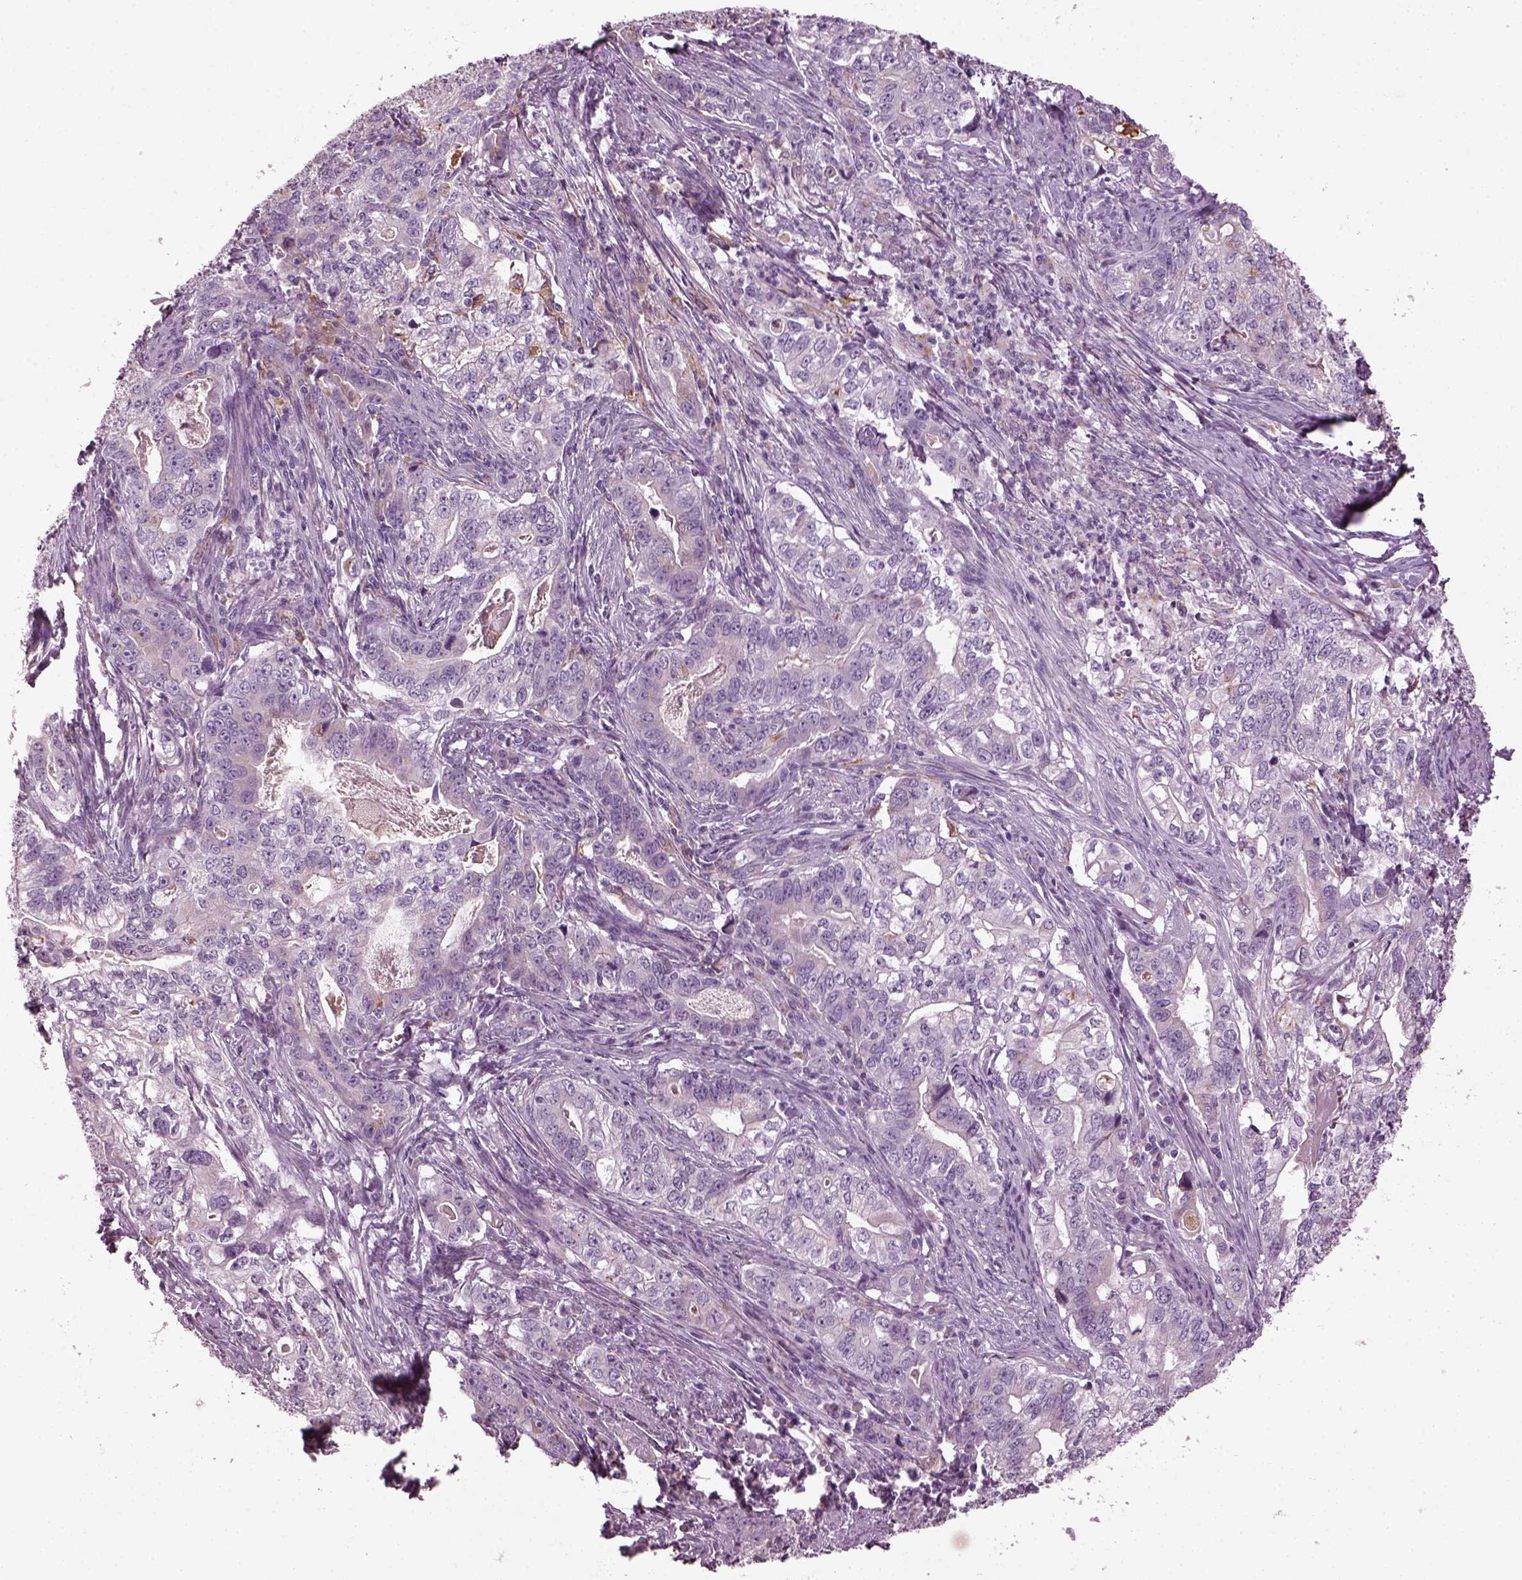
{"staining": {"intensity": "negative", "quantity": "none", "location": "none"}, "tissue": "stomach cancer", "cell_type": "Tumor cells", "image_type": "cancer", "snomed": [{"axis": "morphology", "description": "Adenocarcinoma, NOS"}, {"axis": "topography", "description": "Stomach, lower"}], "caption": "Micrograph shows no significant protein staining in tumor cells of stomach cancer (adenocarcinoma).", "gene": "TMEM231", "patient": {"sex": "female", "age": 72}}